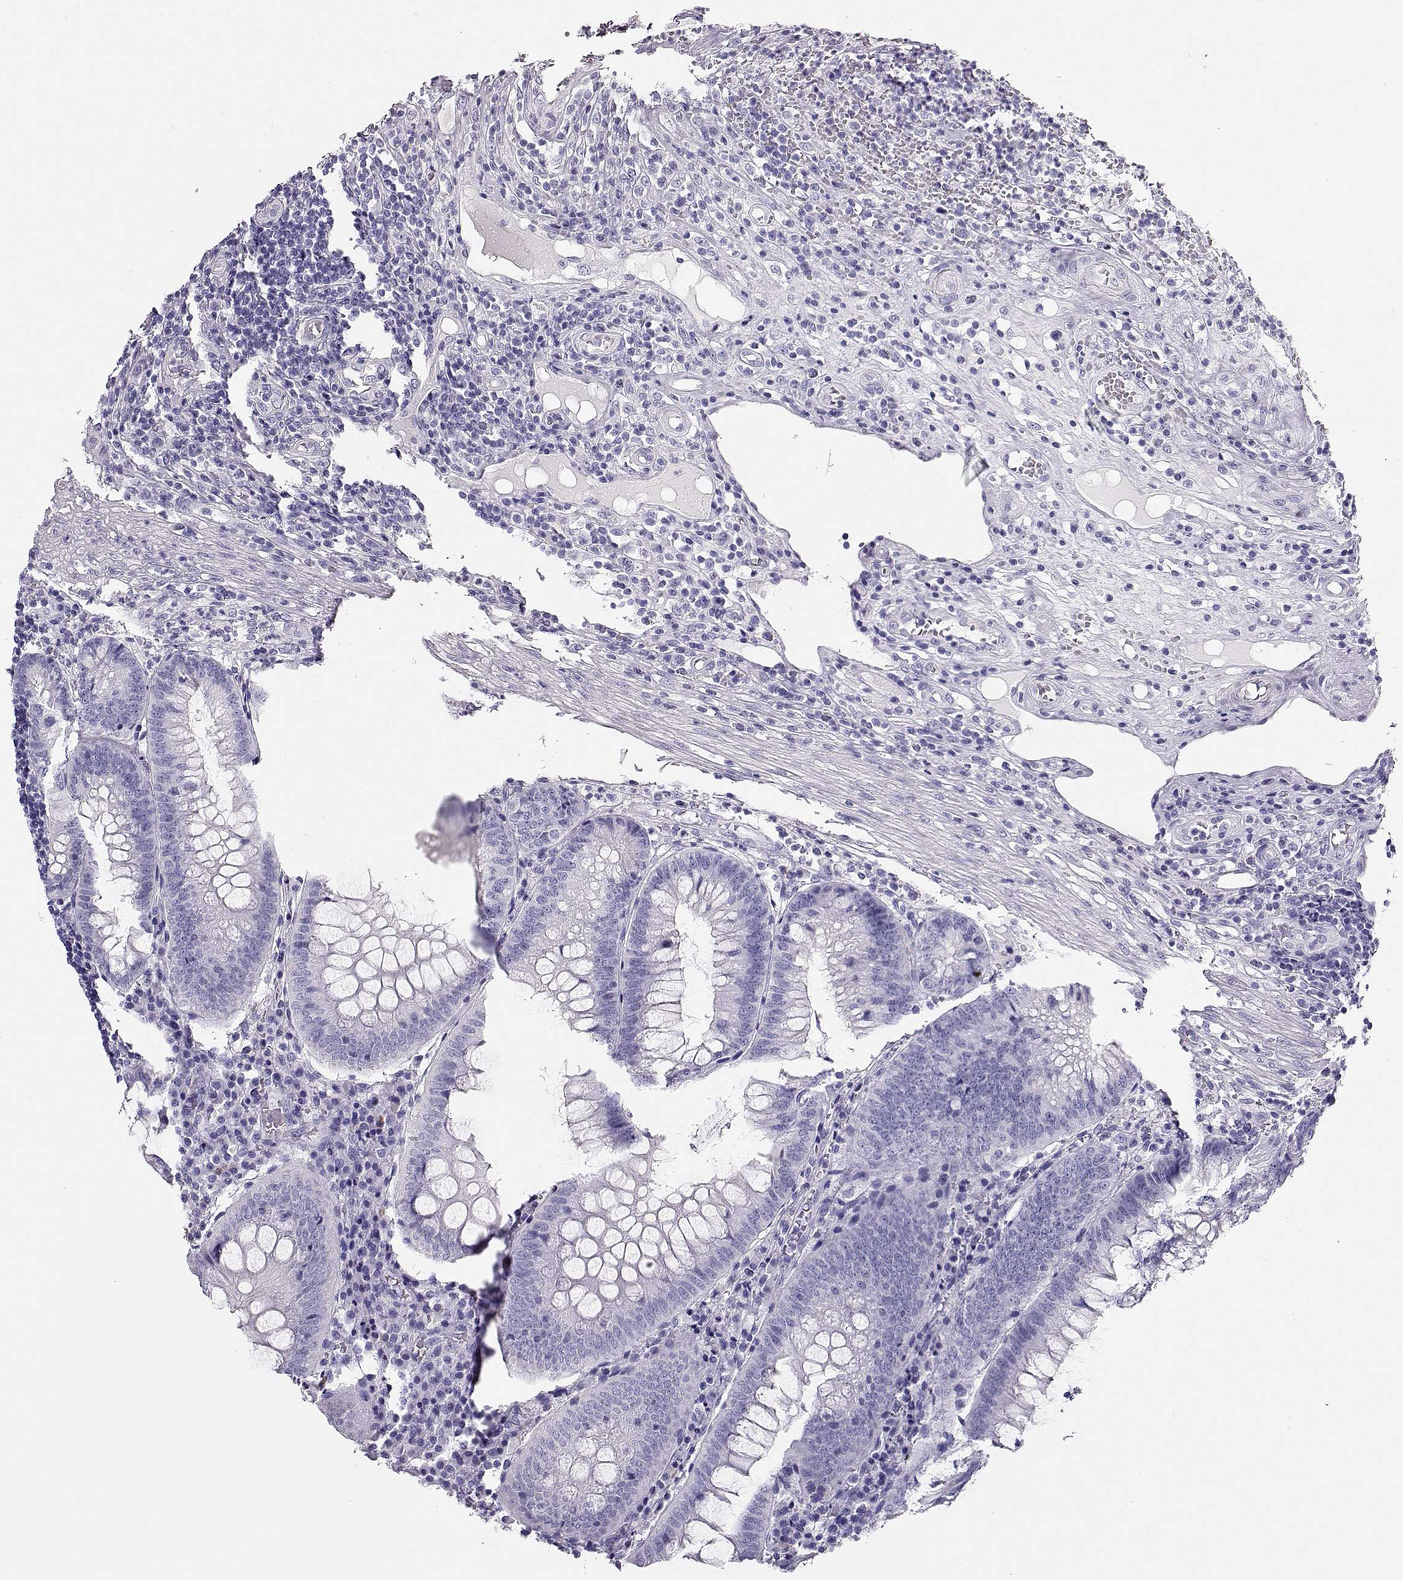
{"staining": {"intensity": "negative", "quantity": "none", "location": "none"}, "tissue": "appendix", "cell_type": "Glandular cells", "image_type": "normal", "snomed": [{"axis": "morphology", "description": "Normal tissue, NOS"}, {"axis": "morphology", "description": "Inflammation, NOS"}, {"axis": "topography", "description": "Appendix"}], "caption": "Benign appendix was stained to show a protein in brown. There is no significant positivity in glandular cells.", "gene": "CRX", "patient": {"sex": "male", "age": 16}}